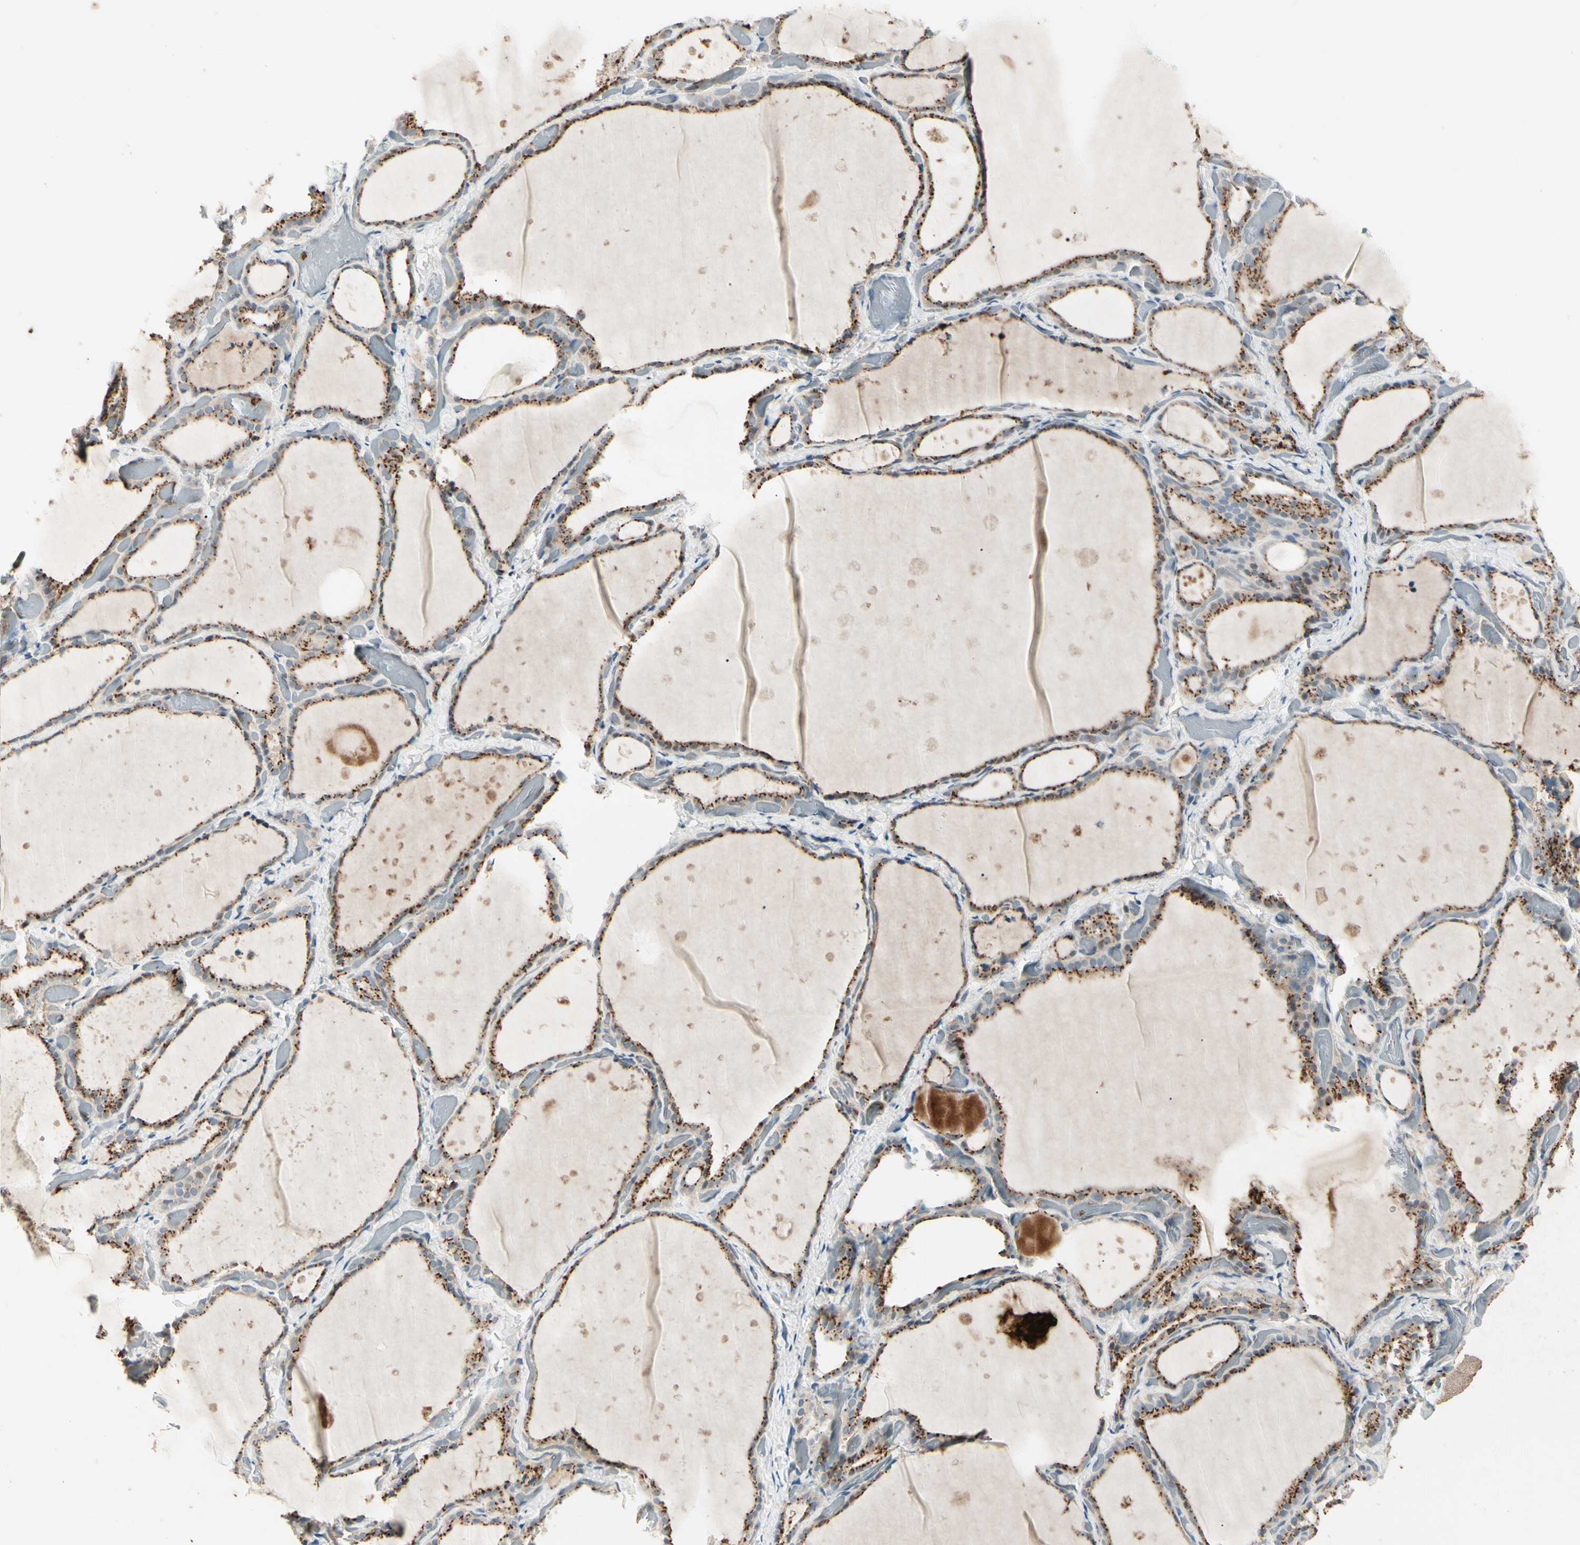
{"staining": {"intensity": "strong", "quantity": ">75%", "location": "cytoplasmic/membranous"}, "tissue": "thyroid gland", "cell_type": "Glandular cells", "image_type": "normal", "snomed": [{"axis": "morphology", "description": "Normal tissue, NOS"}, {"axis": "topography", "description": "Thyroid gland"}], "caption": "An immunohistochemistry (IHC) photomicrograph of normal tissue is shown. Protein staining in brown shows strong cytoplasmic/membranous positivity in thyroid gland within glandular cells.", "gene": "ABCA3", "patient": {"sex": "female", "age": 44}}